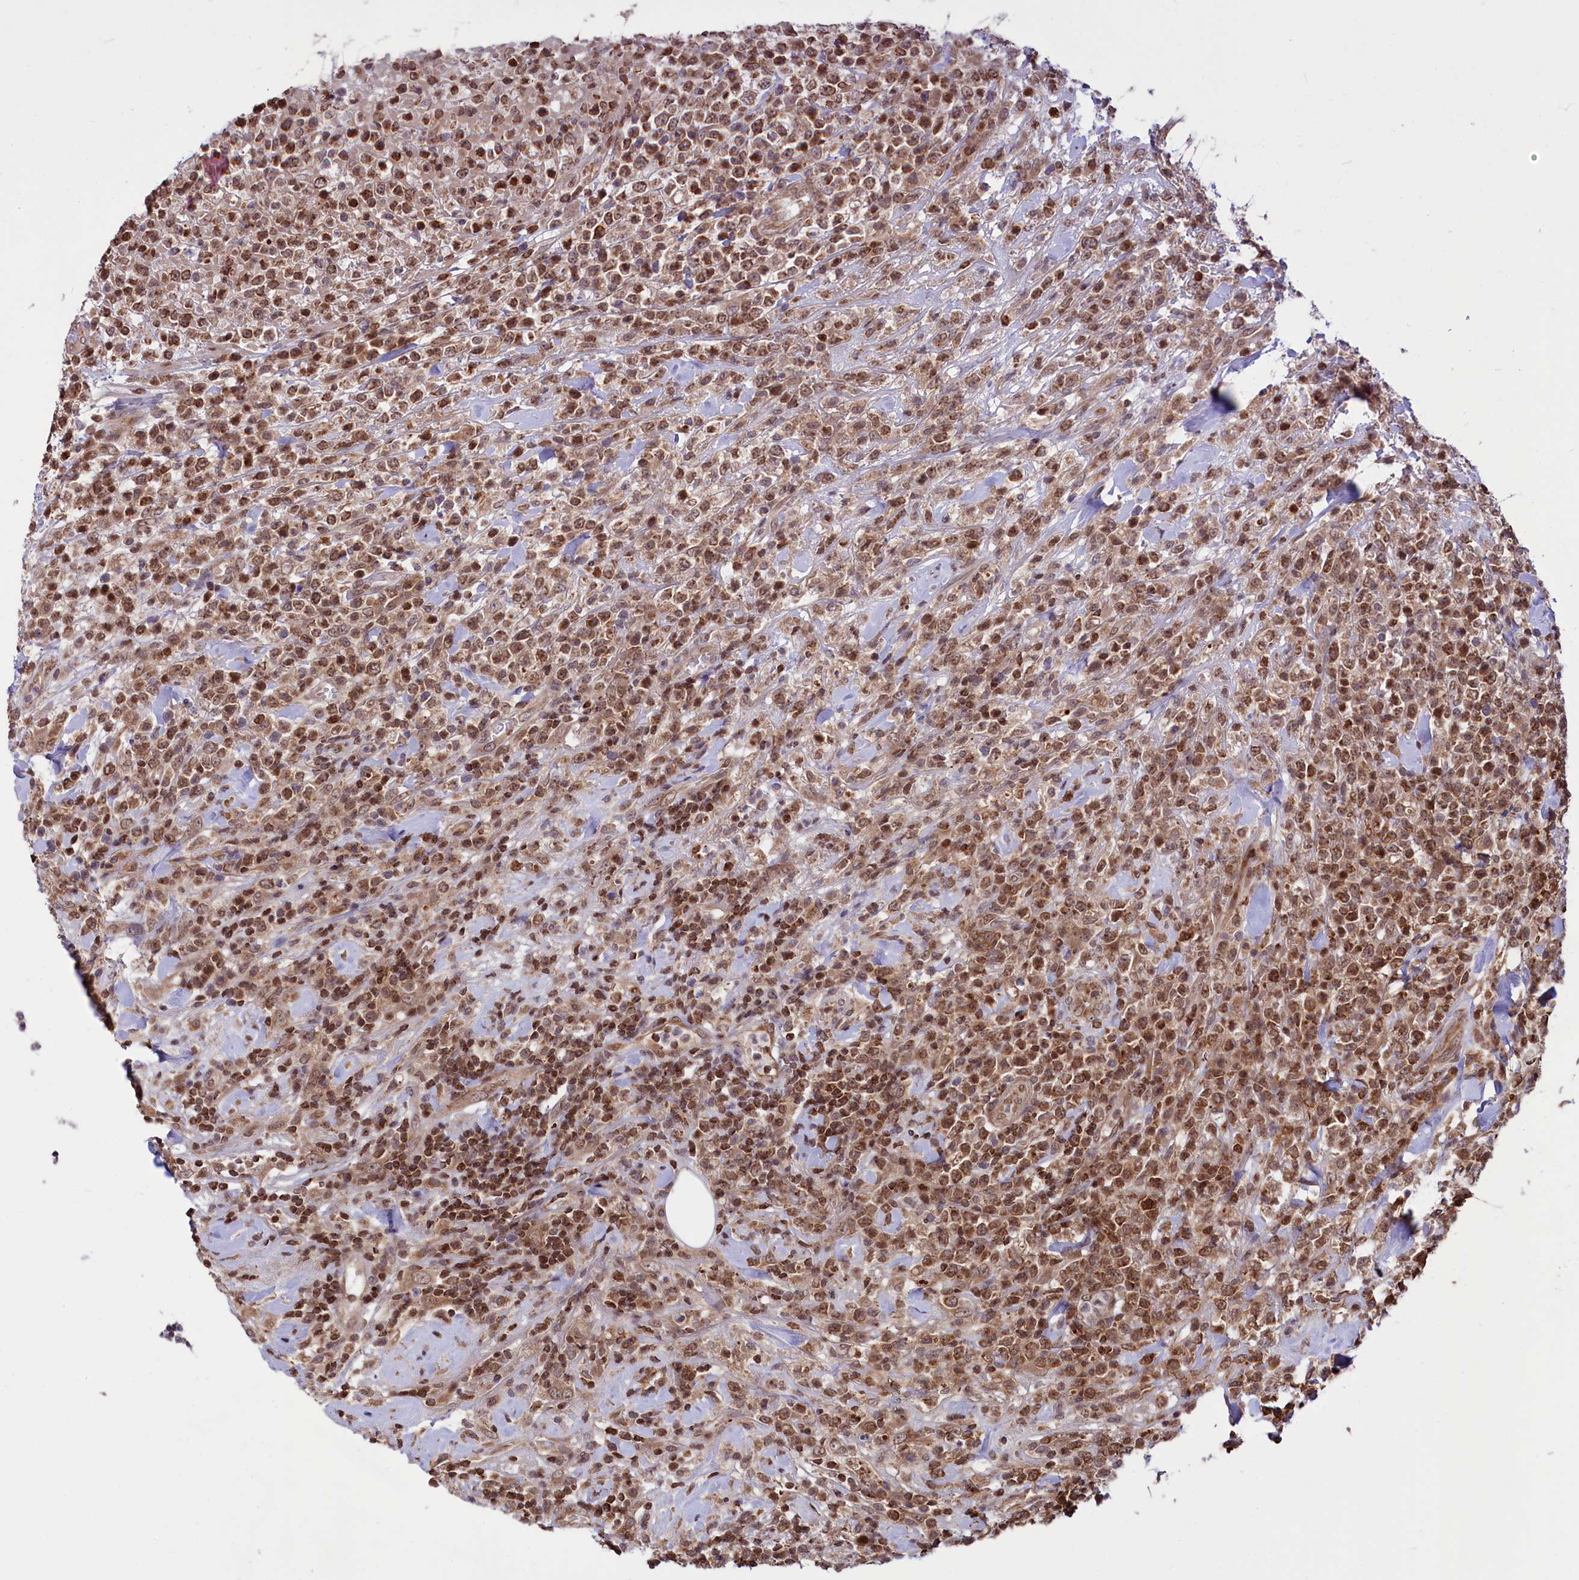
{"staining": {"intensity": "moderate", "quantity": ">75%", "location": "cytoplasmic/membranous,nuclear"}, "tissue": "lymphoma", "cell_type": "Tumor cells", "image_type": "cancer", "snomed": [{"axis": "morphology", "description": "Malignant lymphoma, non-Hodgkin's type, High grade"}, {"axis": "topography", "description": "Colon"}], "caption": "Immunohistochemical staining of lymphoma exhibits medium levels of moderate cytoplasmic/membranous and nuclear protein staining in about >75% of tumor cells.", "gene": "PHC3", "patient": {"sex": "female", "age": 53}}